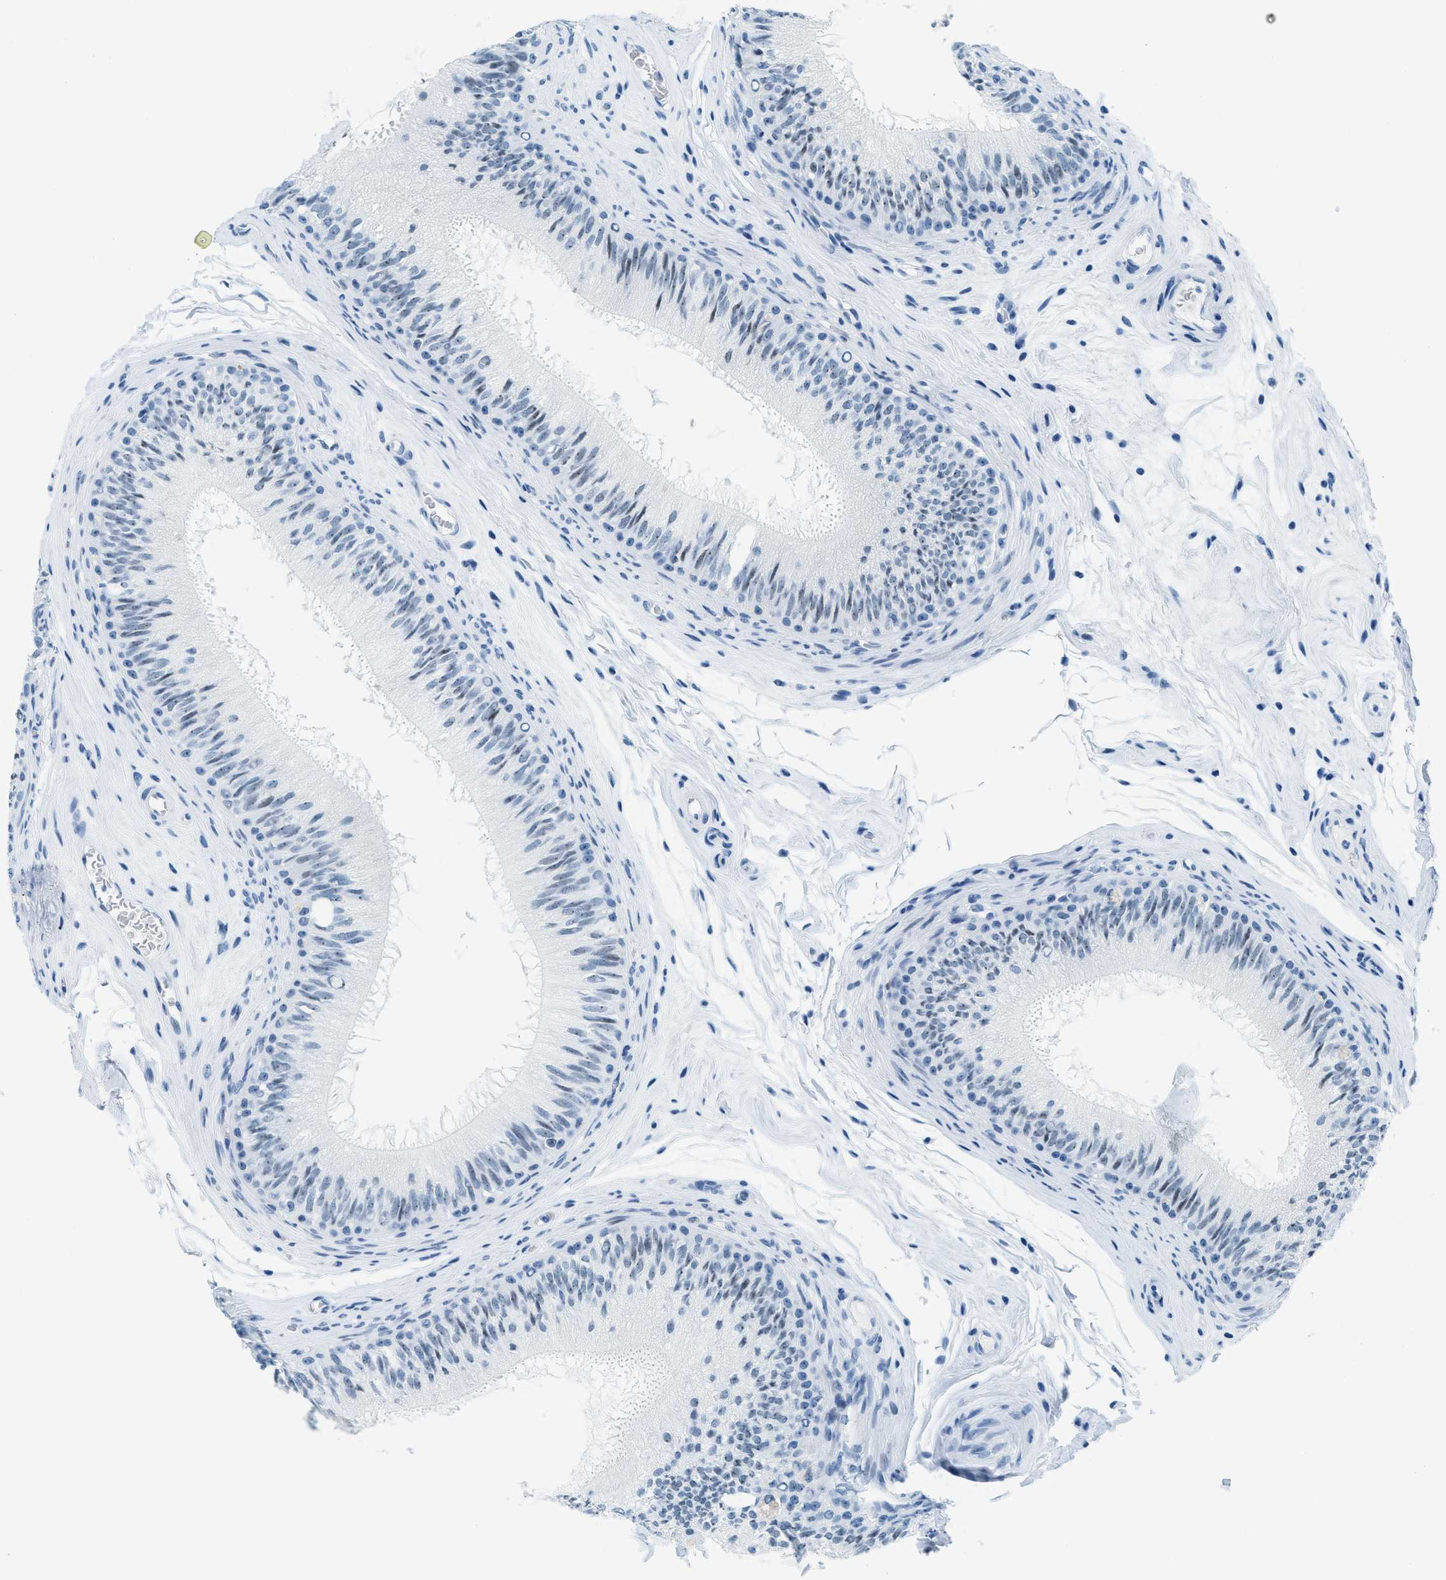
{"staining": {"intensity": "weak", "quantity": ">75%", "location": "nuclear"}, "tissue": "epididymis", "cell_type": "Glandular cells", "image_type": "normal", "snomed": [{"axis": "morphology", "description": "Normal tissue, NOS"}, {"axis": "topography", "description": "Testis"}, {"axis": "topography", "description": "Epididymis"}], "caption": "A brown stain highlights weak nuclear staining of a protein in glandular cells of benign epididymis. The staining was performed using DAB (3,3'-diaminobenzidine), with brown indicating positive protein expression. Nuclei are stained blue with hematoxylin.", "gene": "PLA2G2A", "patient": {"sex": "male", "age": 36}}